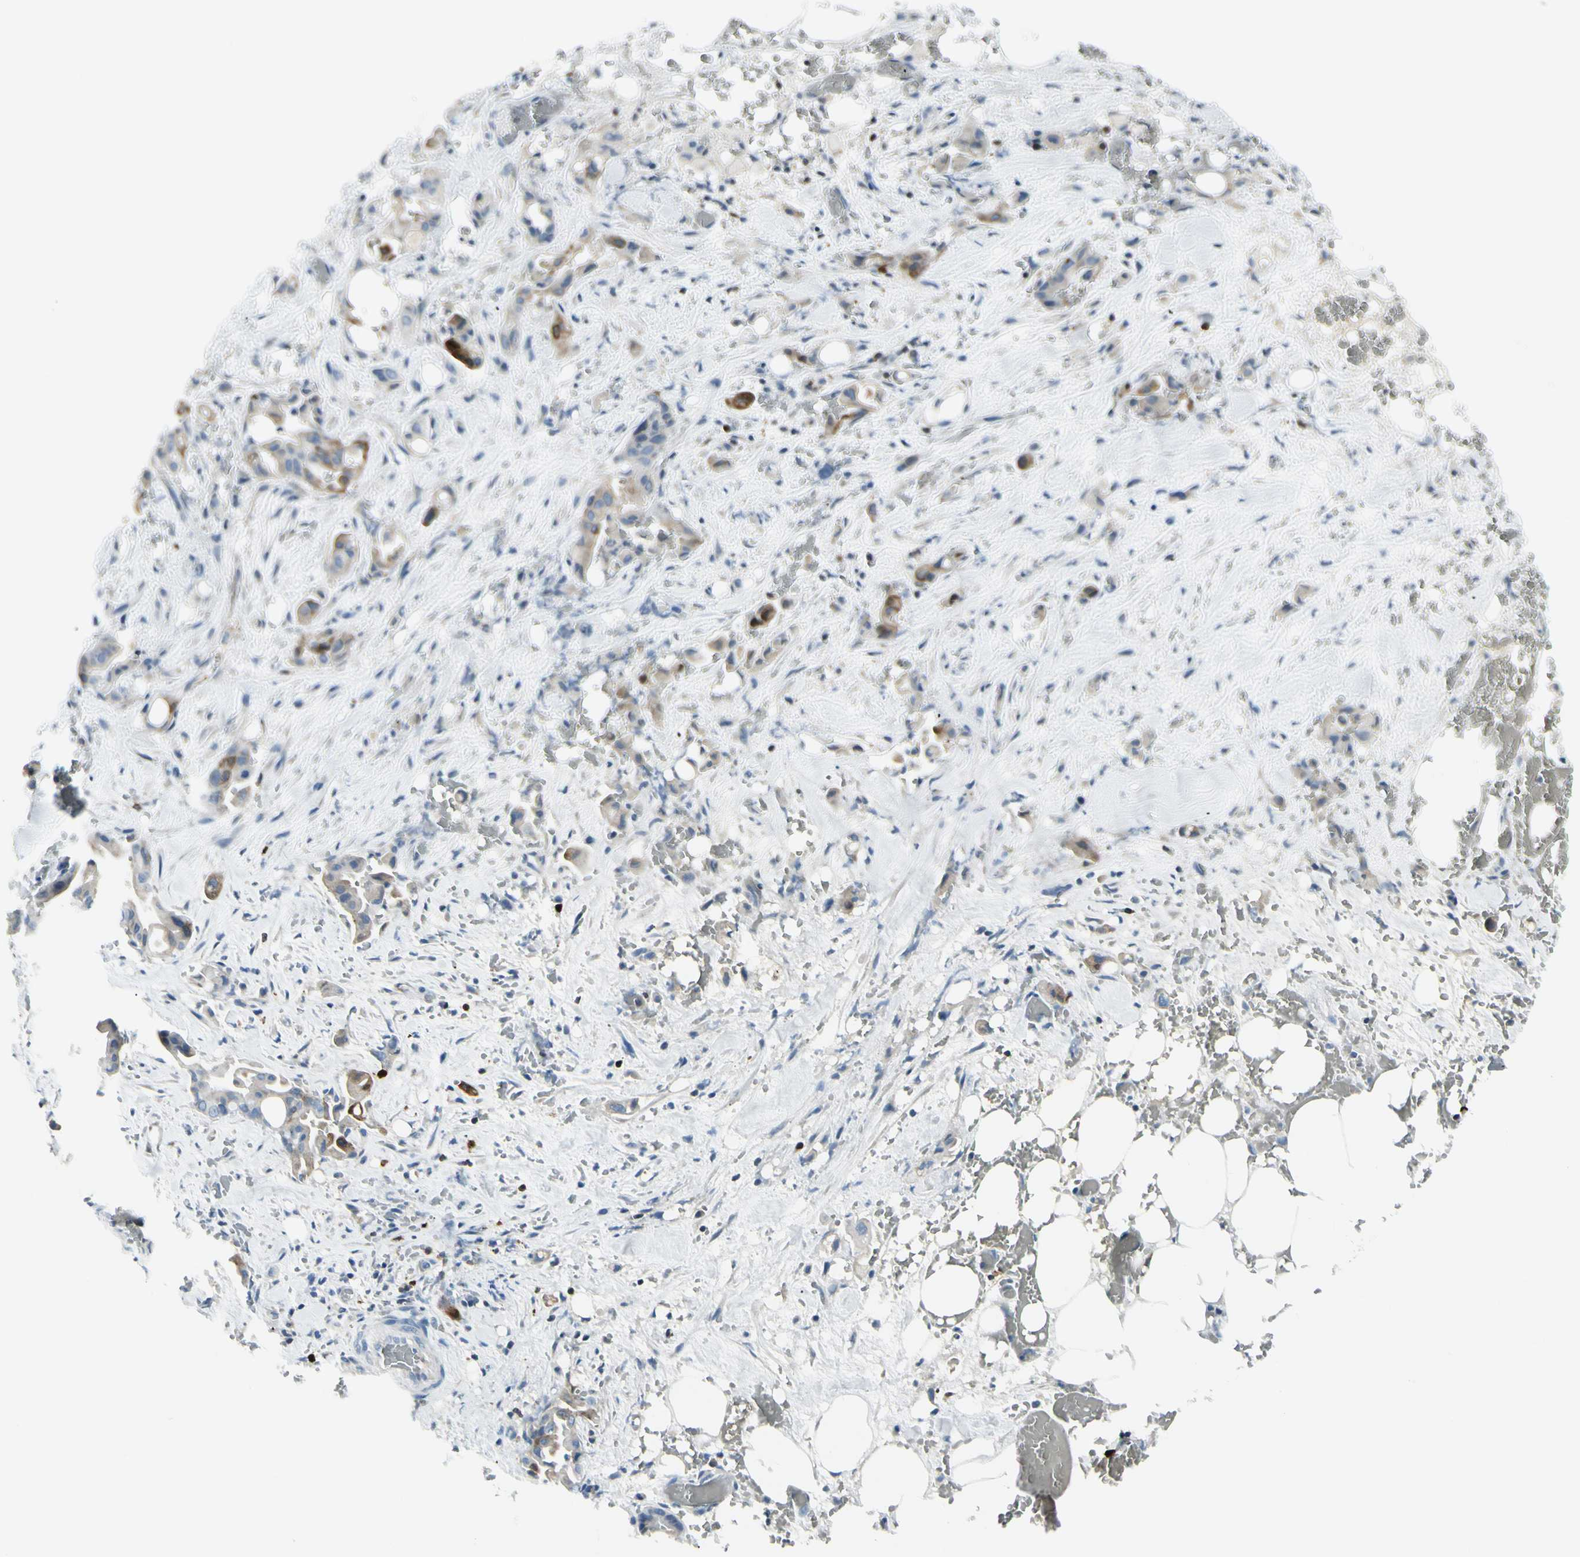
{"staining": {"intensity": "weak", "quantity": "25%-75%", "location": "cytoplasmic/membranous"}, "tissue": "liver cancer", "cell_type": "Tumor cells", "image_type": "cancer", "snomed": [{"axis": "morphology", "description": "Cholangiocarcinoma"}, {"axis": "topography", "description": "Liver"}], "caption": "Immunohistochemistry (DAB (3,3'-diaminobenzidine)) staining of liver cholangiocarcinoma demonstrates weak cytoplasmic/membranous protein expression in approximately 25%-75% of tumor cells.", "gene": "TRAF1", "patient": {"sex": "female", "age": 68}}